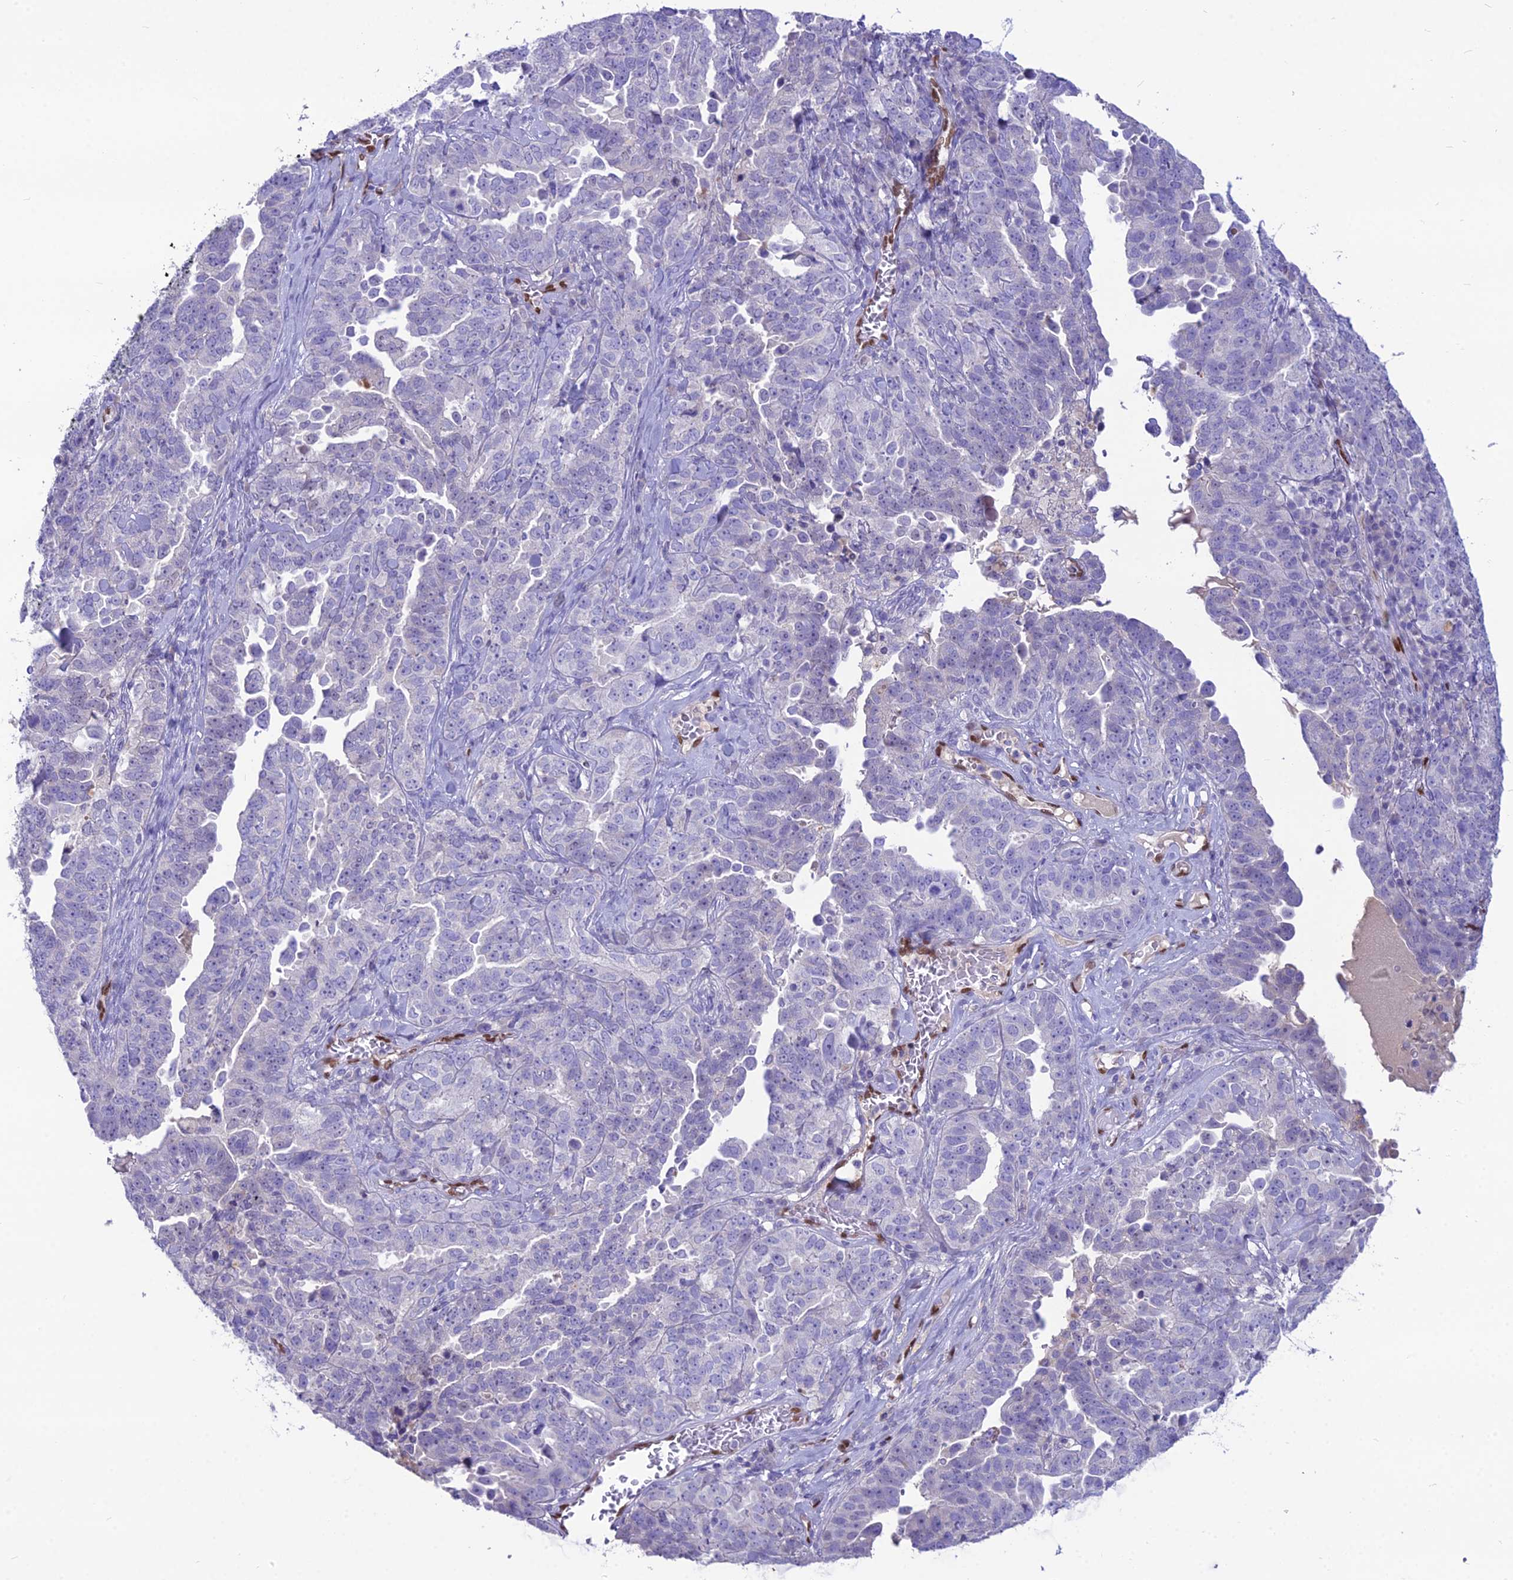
{"staining": {"intensity": "negative", "quantity": "none", "location": "none"}, "tissue": "ovarian cancer", "cell_type": "Tumor cells", "image_type": "cancer", "snomed": [{"axis": "morphology", "description": "Carcinoma, endometroid"}, {"axis": "topography", "description": "Ovary"}], "caption": "This is an immunohistochemistry histopathology image of ovarian cancer. There is no expression in tumor cells.", "gene": "NOVA2", "patient": {"sex": "female", "age": 62}}